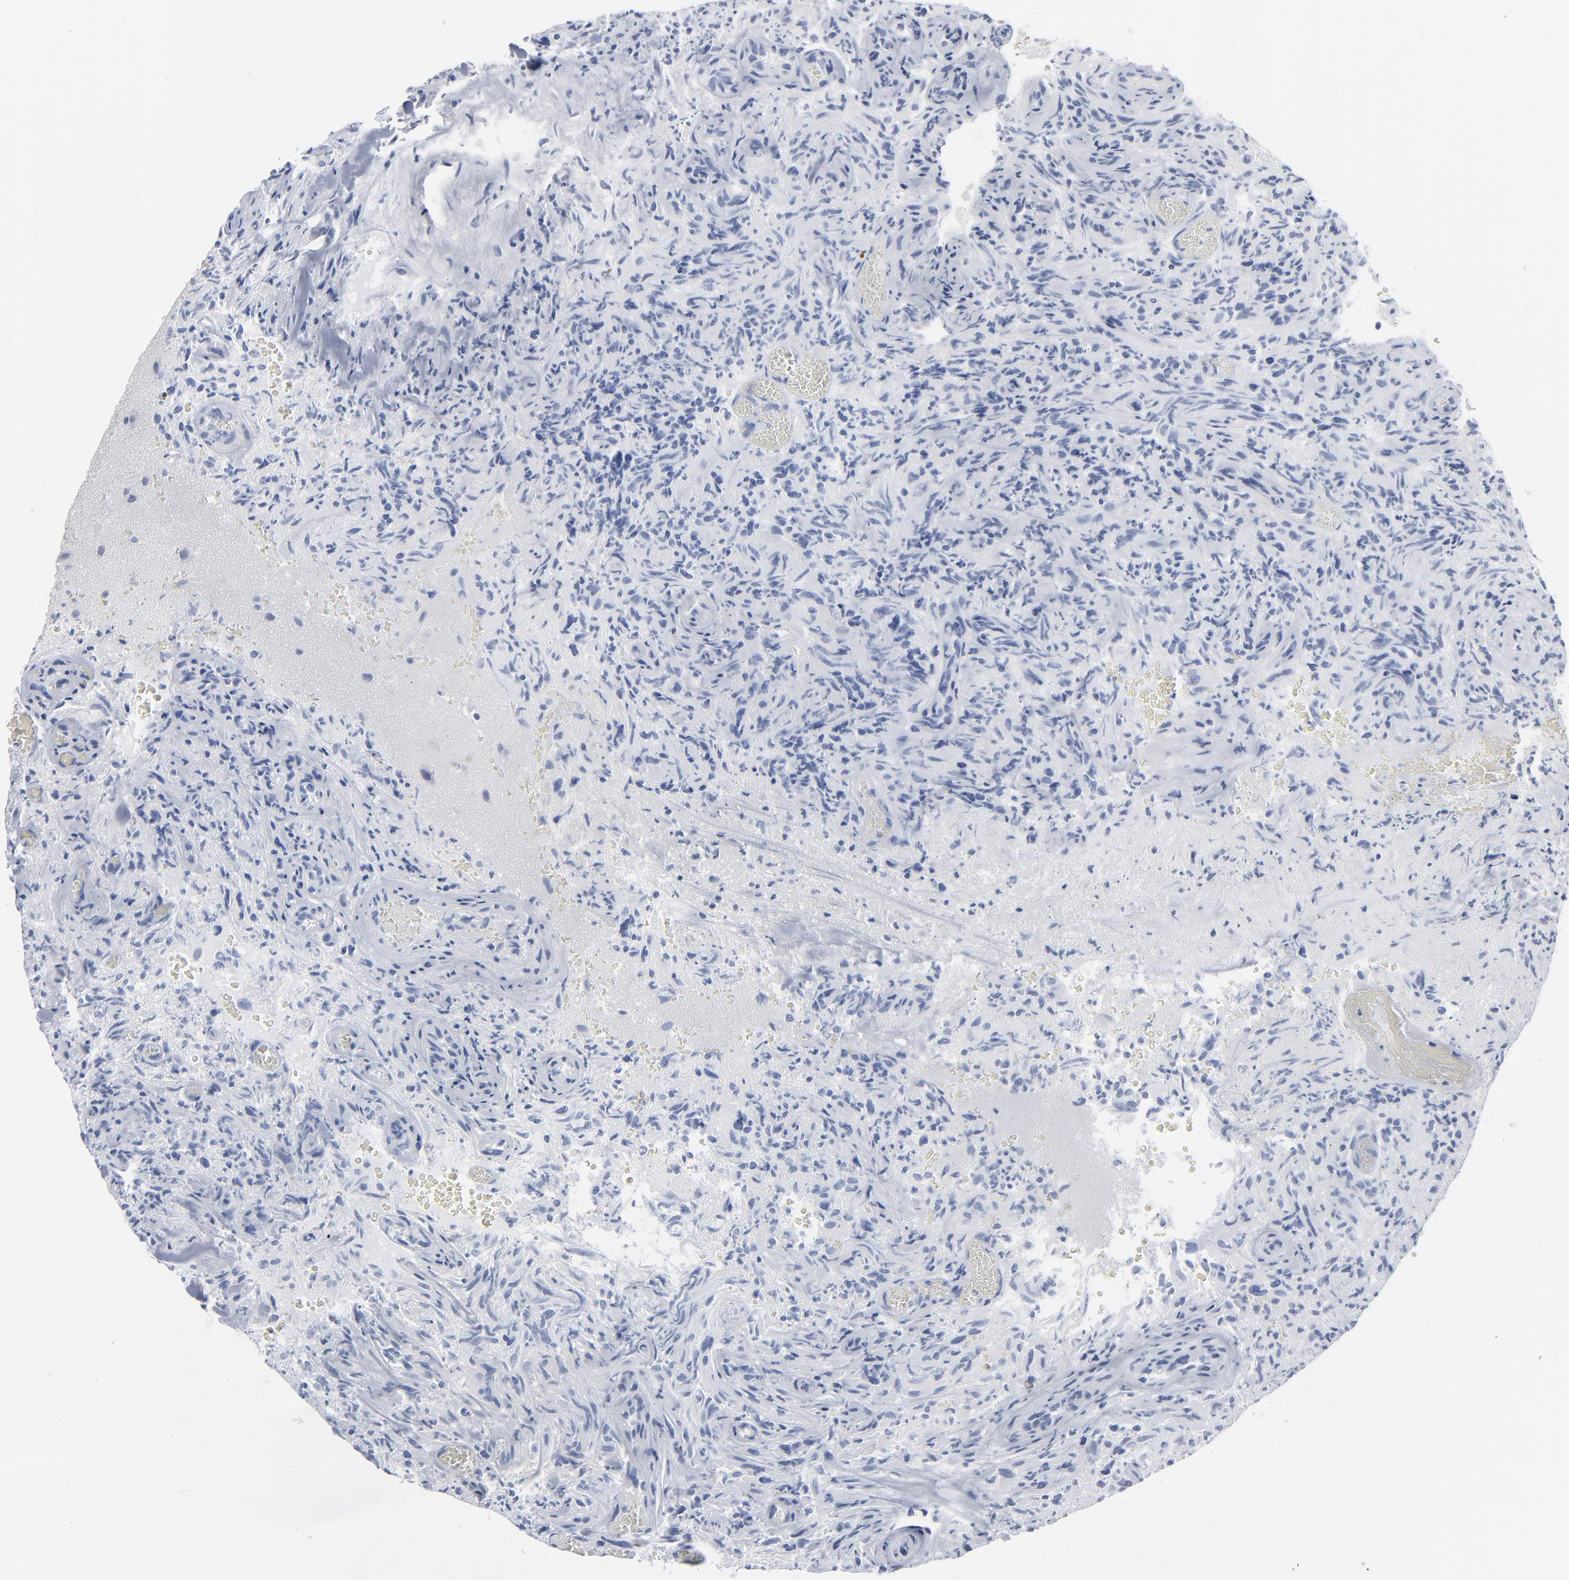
{"staining": {"intensity": "negative", "quantity": "none", "location": "none"}, "tissue": "glioma", "cell_type": "Tumor cells", "image_type": "cancer", "snomed": [{"axis": "morphology", "description": "Normal tissue, NOS"}, {"axis": "morphology", "description": "Glioma, malignant, High grade"}, {"axis": "topography", "description": "Cerebral cortex"}], "caption": "This is a histopathology image of IHC staining of glioma, which shows no positivity in tumor cells.", "gene": "PAGE1", "patient": {"sex": "male", "age": 75}}